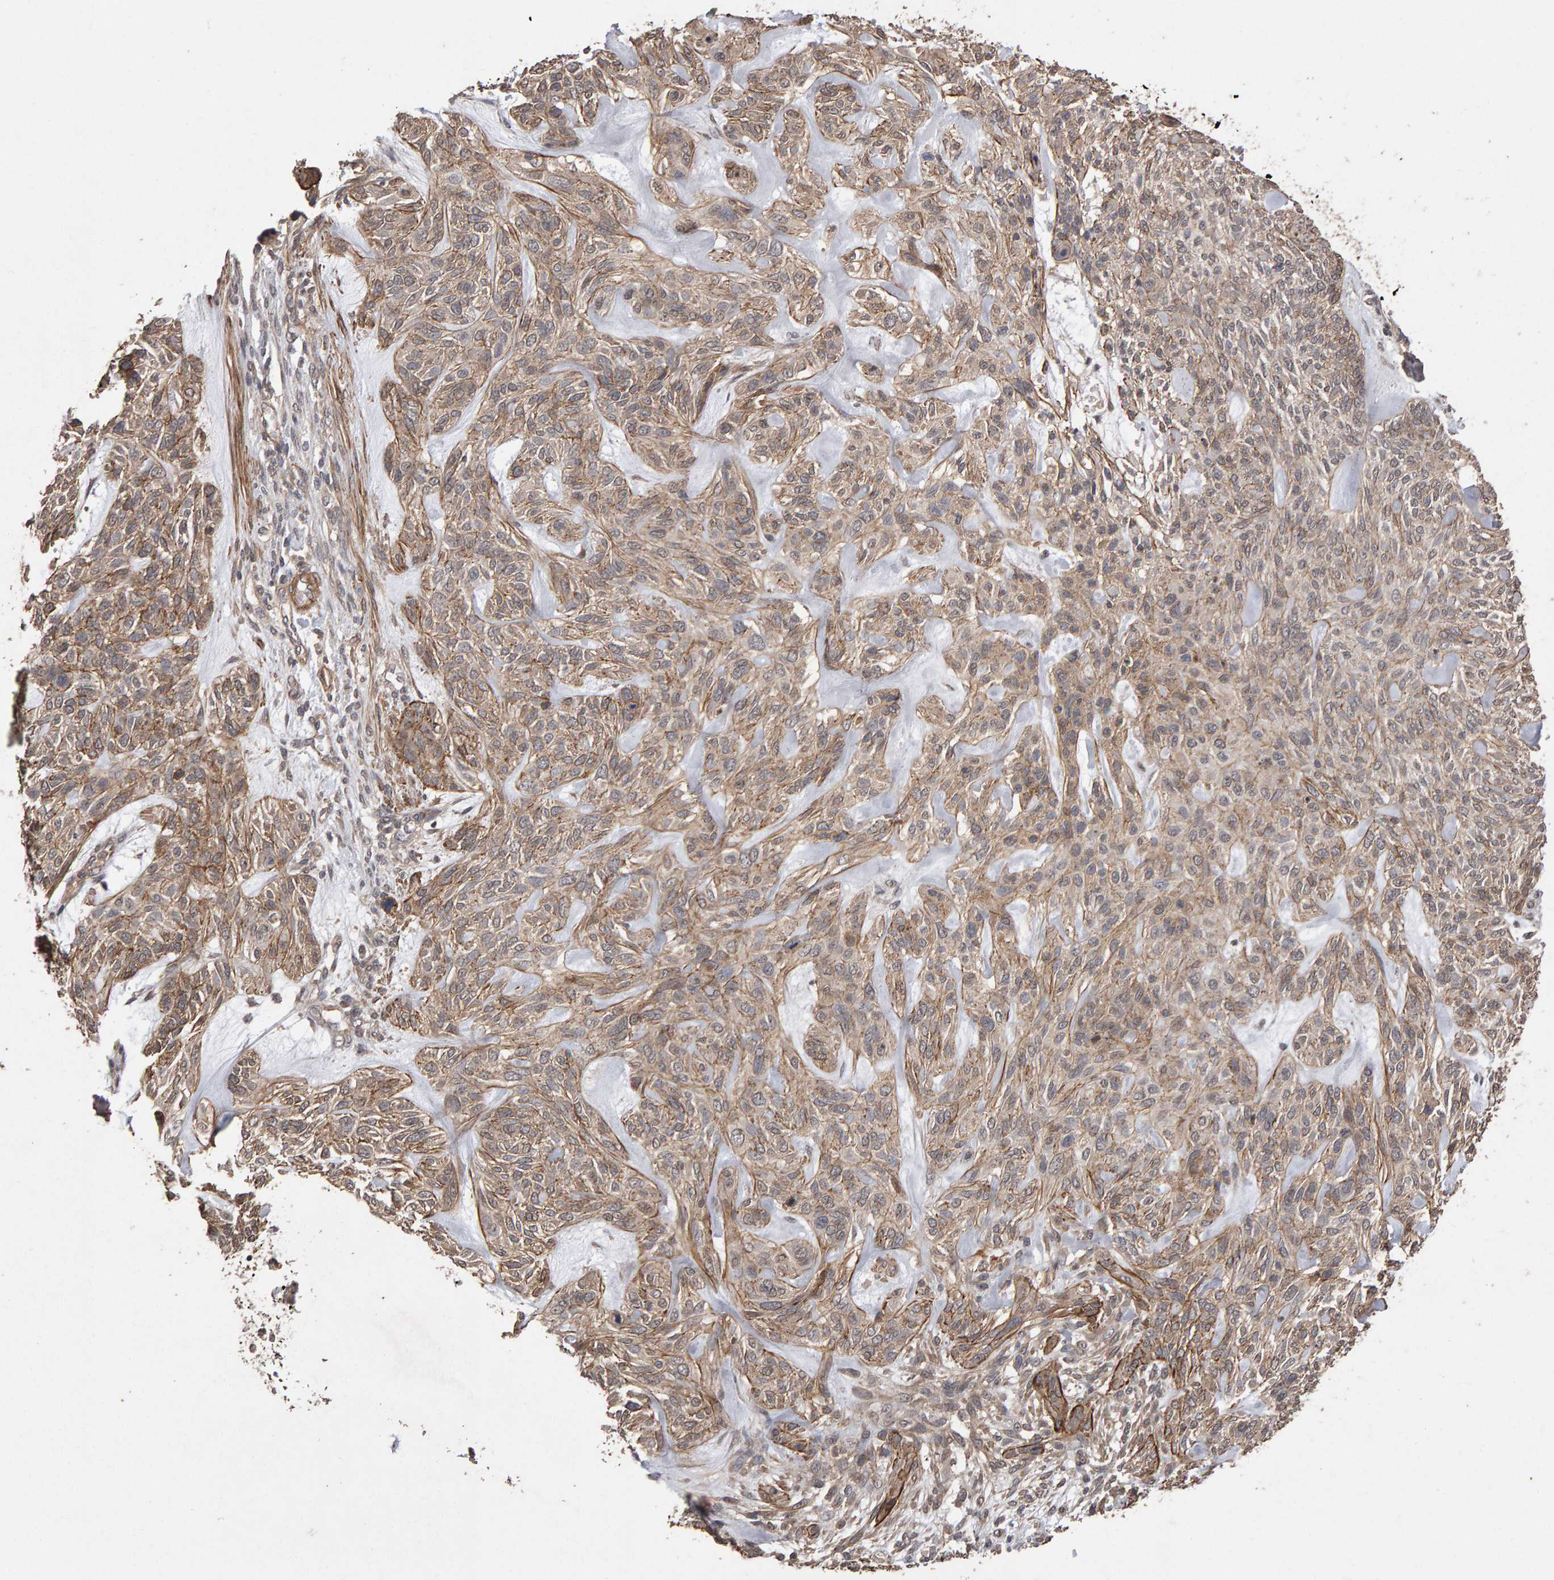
{"staining": {"intensity": "weak", "quantity": ">75%", "location": "cytoplasmic/membranous"}, "tissue": "skin cancer", "cell_type": "Tumor cells", "image_type": "cancer", "snomed": [{"axis": "morphology", "description": "Basal cell carcinoma"}, {"axis": "topography", "description": "Skin"}], "caption": "A brown stain shows weak cytoplasmic/membranous staining of a protein in skin cancer tumor cells. Ihc stains the protein of interest in brown and the nuclei are stained blue.", "gene": "SCRIB", "patient": {"sex": "male", "age": 55}}